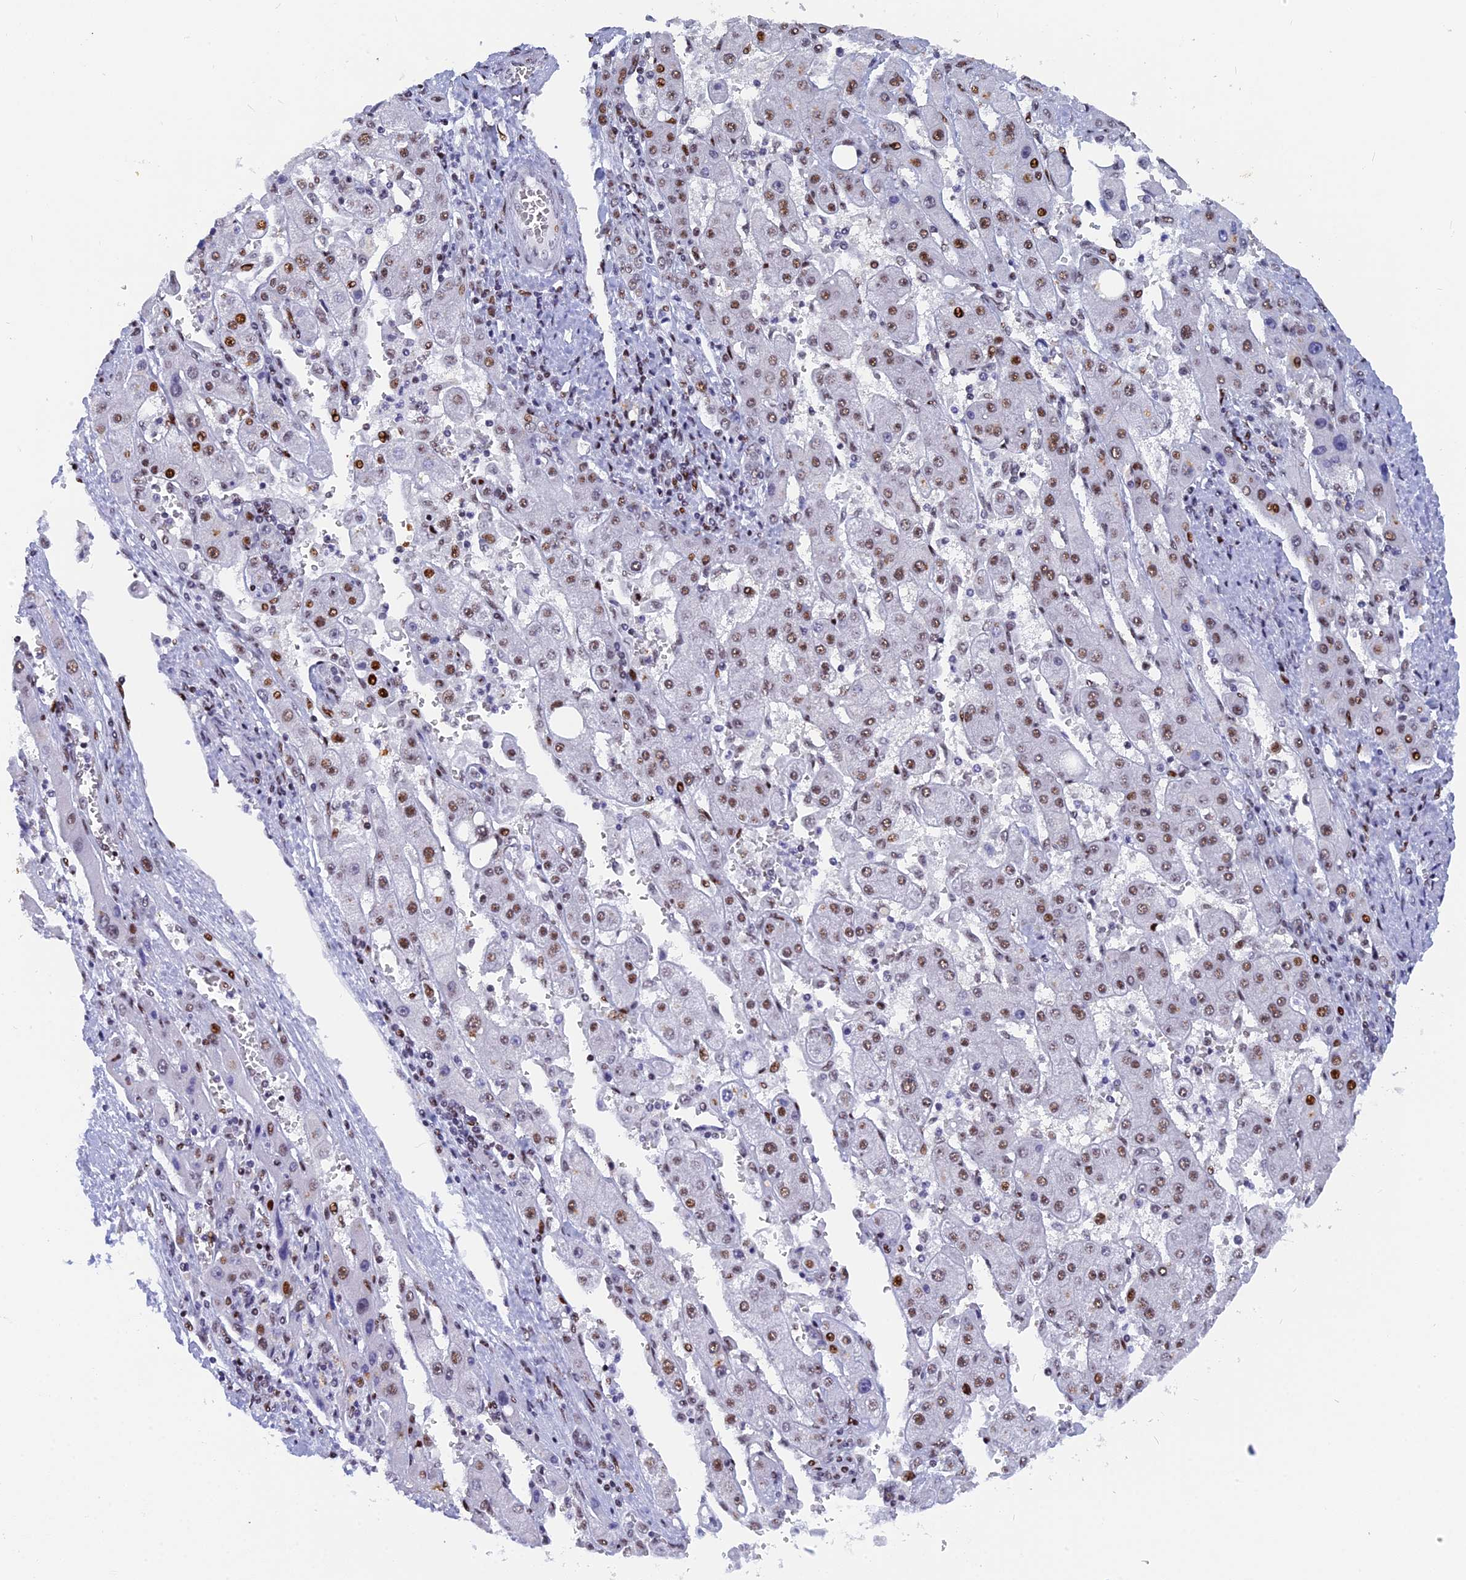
{"staining": {"intensity": "moderate", "quantity": ">75%", "location": "nuclear"}, "tissue": "liver cancer", "cell_type": "Tumor cells", "image_type": "cancer", "snomed": [{"axis": "morphology", "description": "Carcinoma, Hepatocellular, NOS"}, {"axis": "topography", "description": "Liver"}], "caption": "Protein expression analysis of human liver cancer (hepatocellular carcinoma) reveals moderate nuclear staining in about >75% of tumor cells.", "gene": "NSA2", "patient": {"sex": "female", "age": 73}}